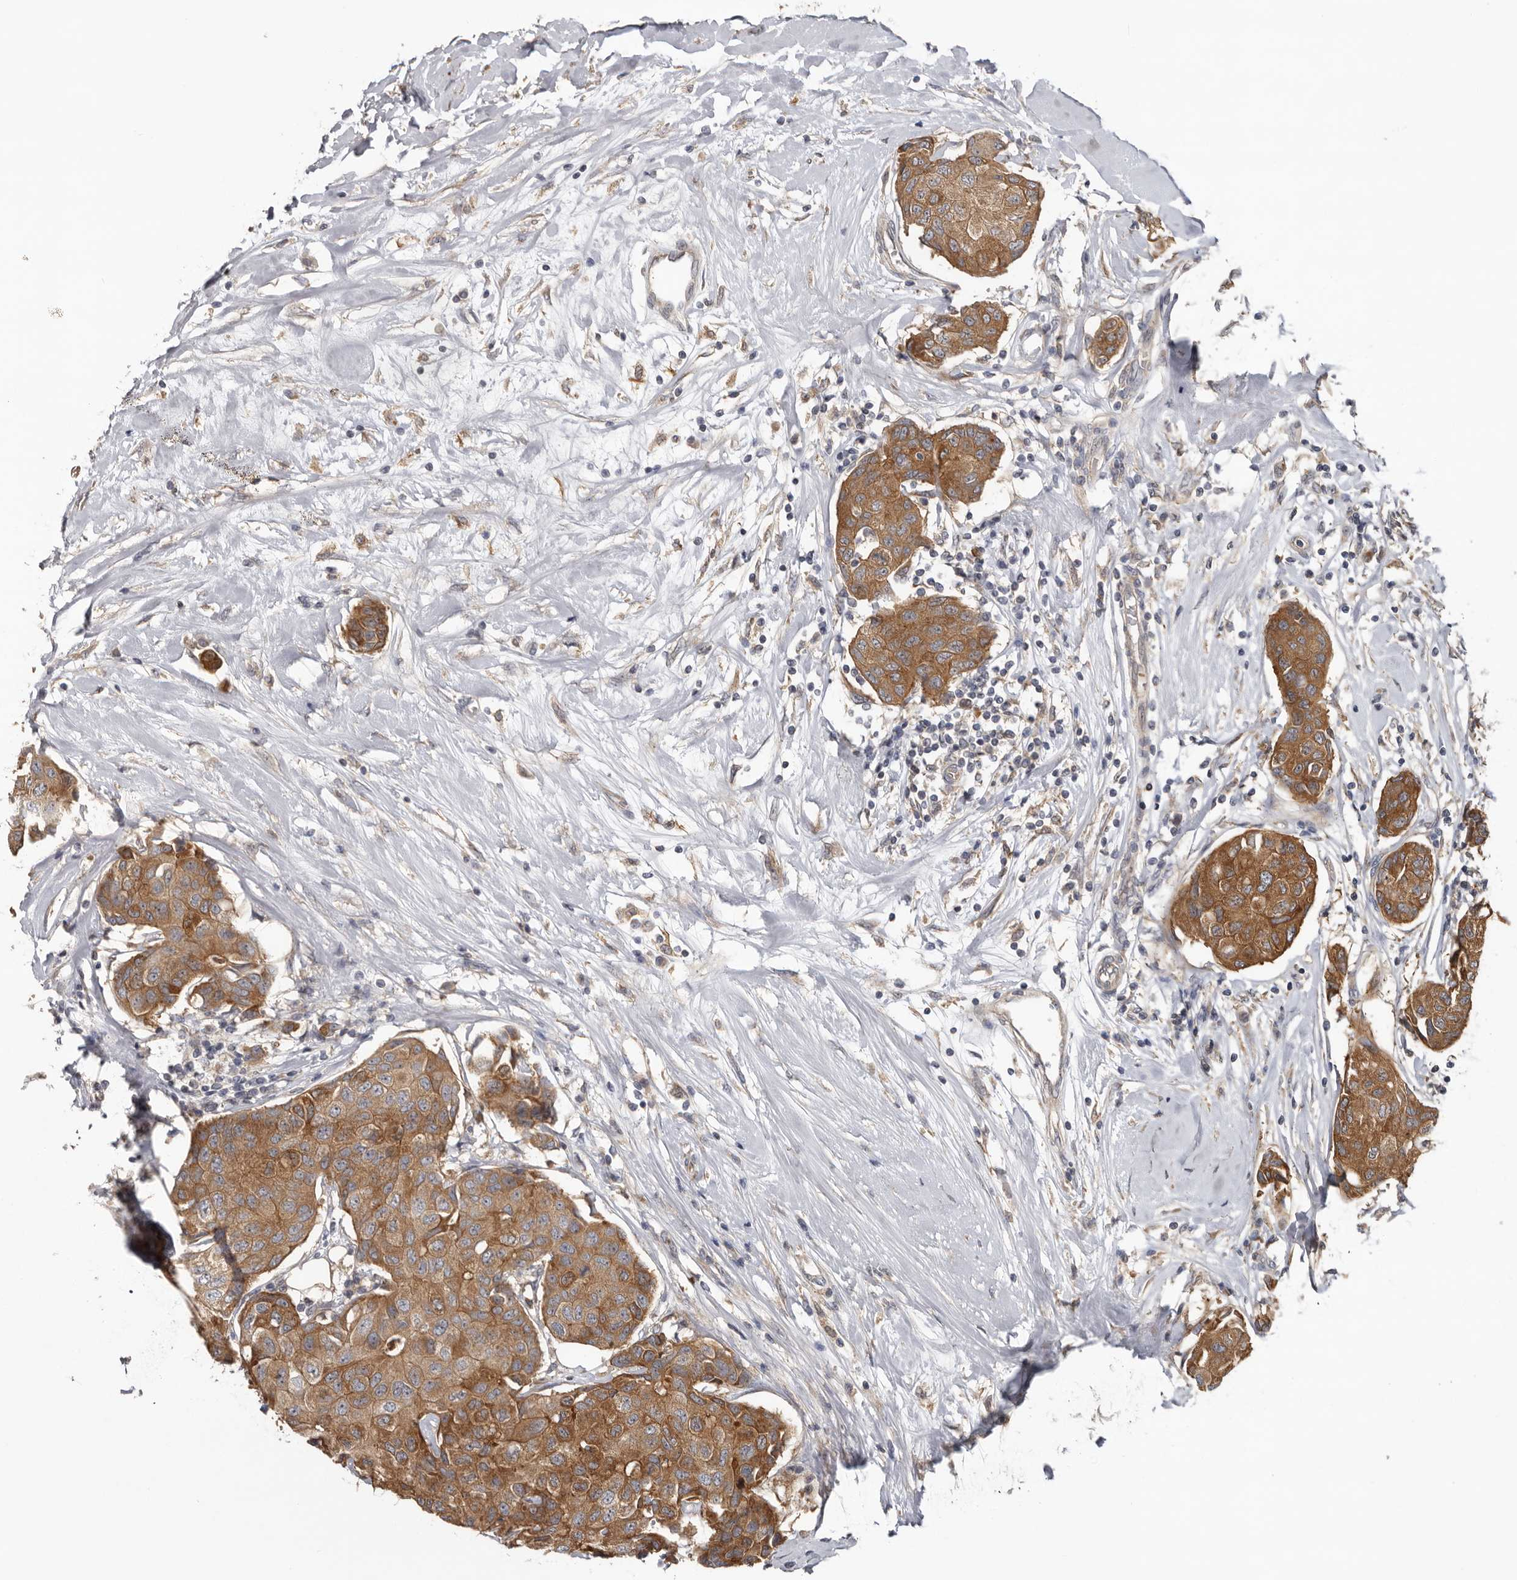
{"staining": {"intensity": "moderate", "quantity": ">75%", "location": "cytoplasmic/membranous"}, "tissue": "breast cancer", "cell_type": "Tumor cells", "image_type": "cancer", "snomed": [{"axis": "morphology", "description": "Duct carcinoma"}, {"axis": "topography", "description": "Breast"}], "caption": "A brown stain shows moderate cytoplasmic/membranous expression of a protein in human breast cancer (intraductal carcinoma) tumor cells. Nuclei are stained in blue.", "gene": "HINT3", "patient": {"sex": "female", "age": 80}}